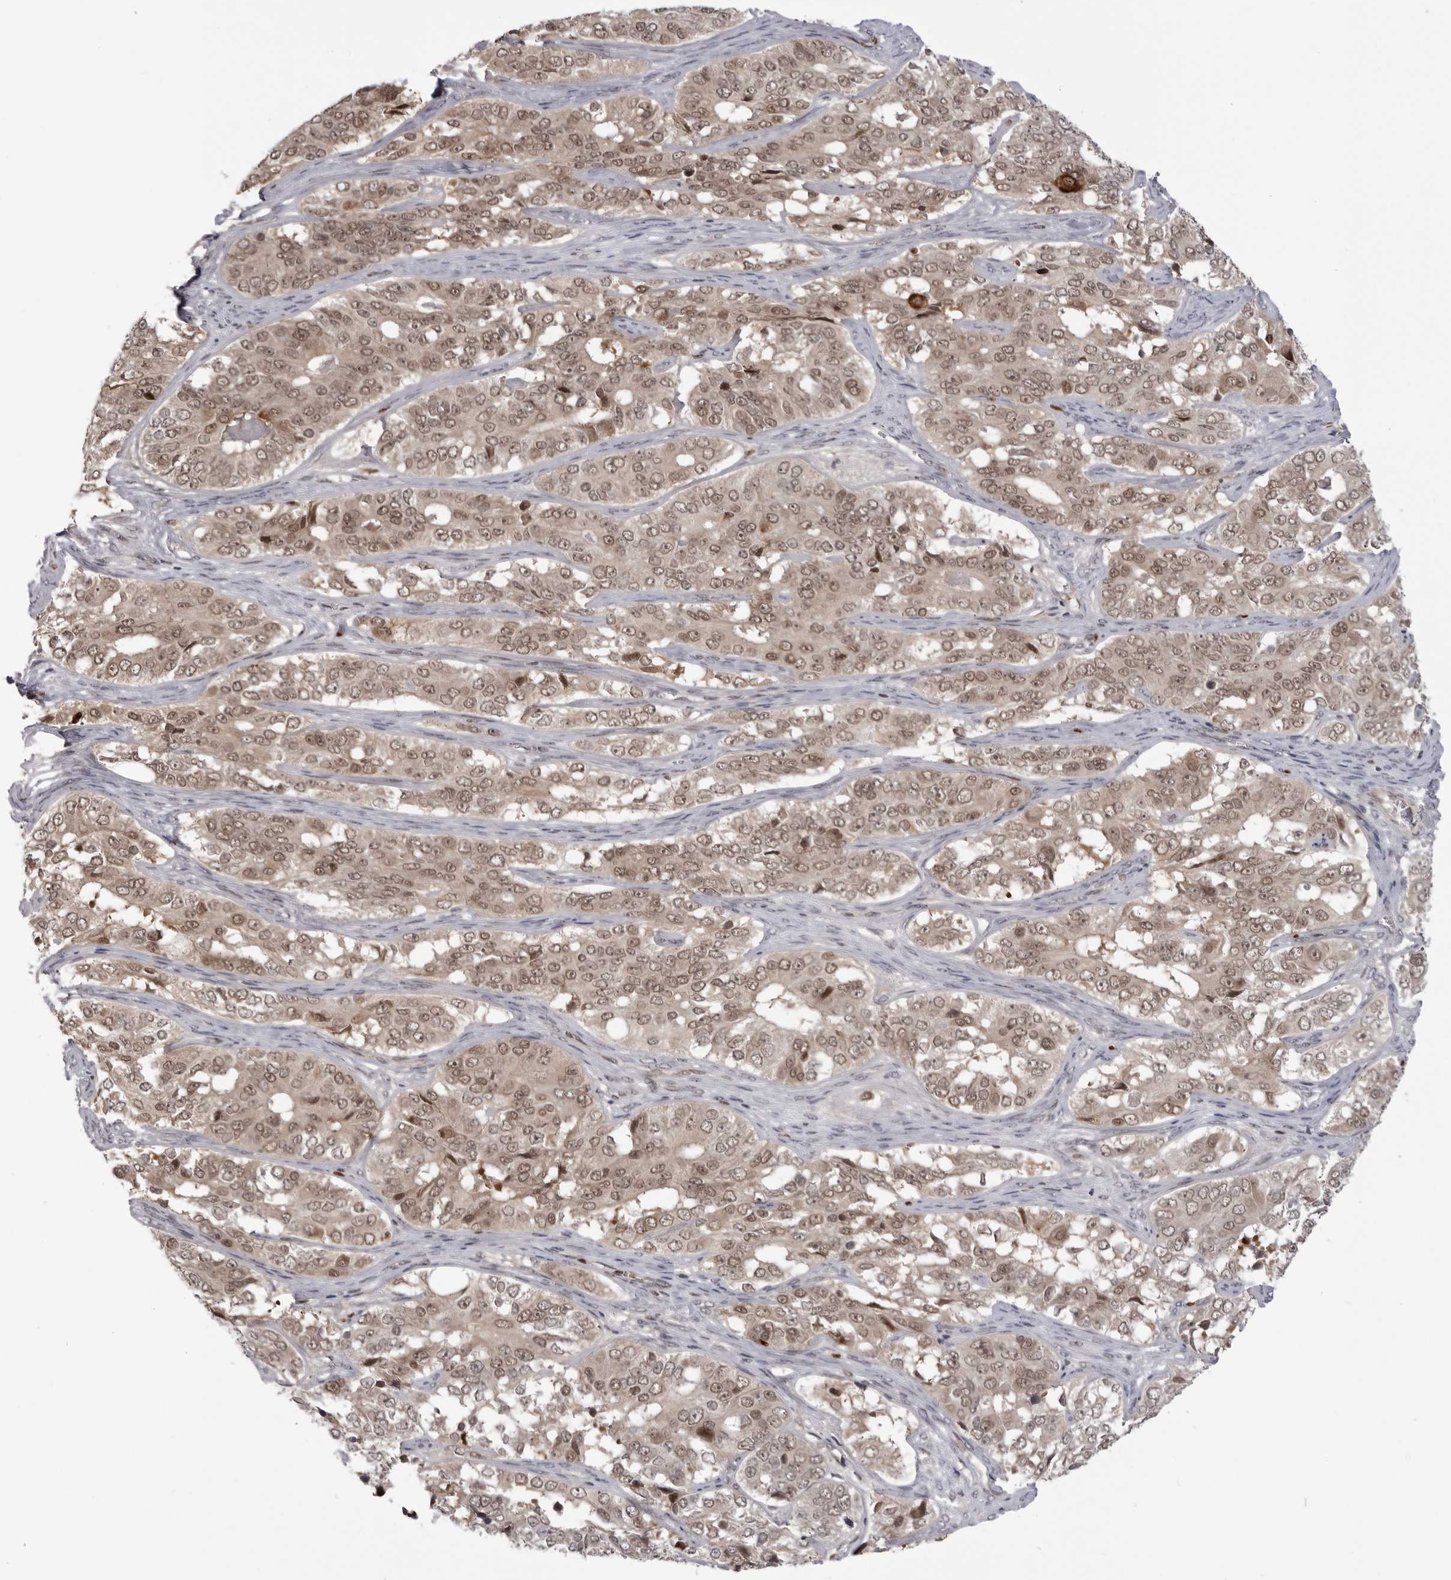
{"staining": {"intensity": "moderate", "quantity": ">75%", "location": "cytoplasmic/membranous,nuclear"}, "tissue": "ovarian cancer", "cell_type": "Tumor cells", "image_type": "cancer", "snomed": [{"axis": "morphology", "description": "Carcinoma, endometroid"}, {"axis": "topography", "description": "Ovary"}], "caption": "The photomicrograph exhibits a brown stain indicating the presence of a protein in the cytoplasmic/membranous and nuclear of tumor cells in endometroid carcinoma (ovarian).", "gene": "PTK2B", "patient": {"sex": "female", "age": 51}}